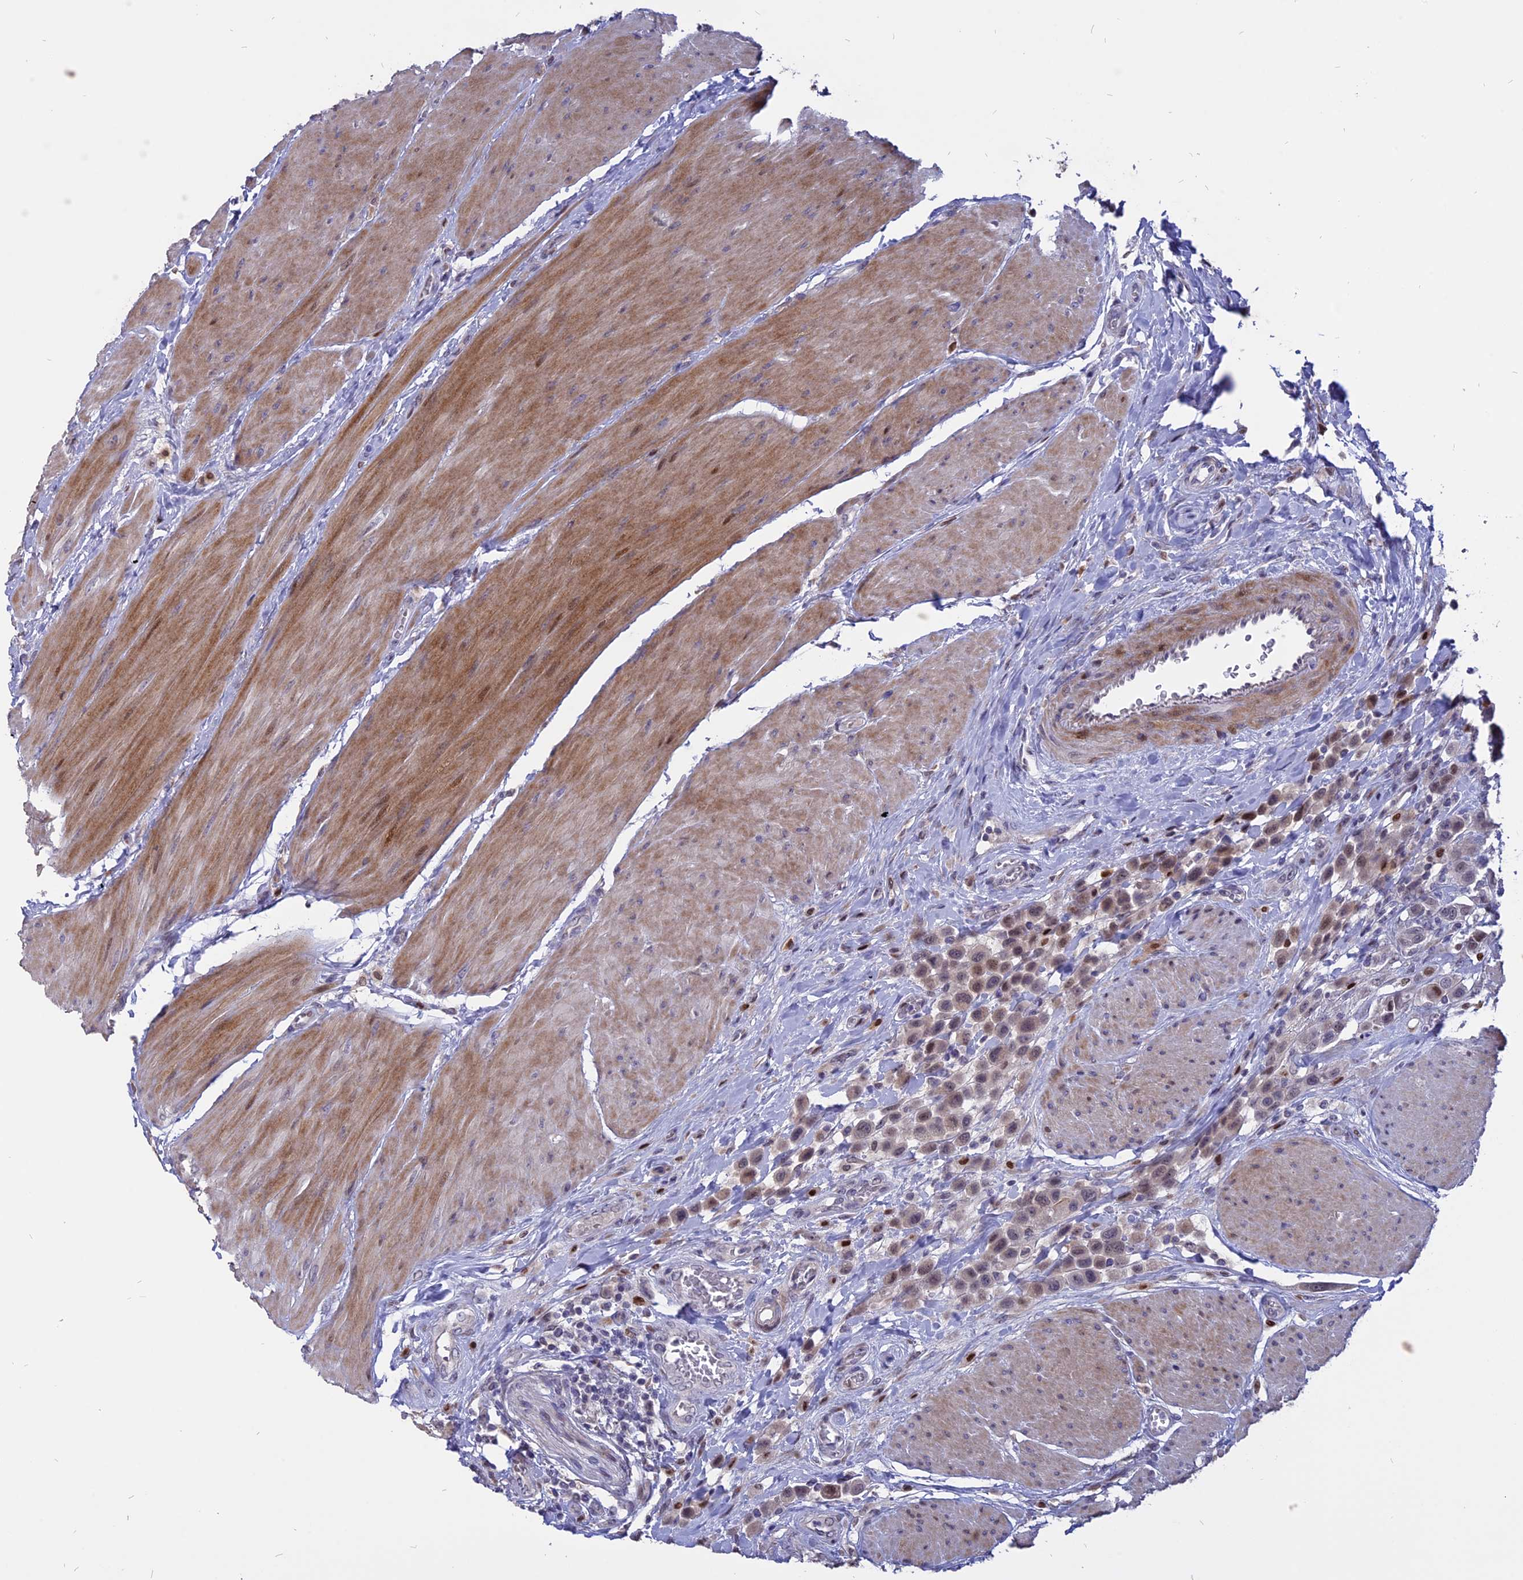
{"staining": {"intensity": "weak", "quantity": "25%-75%", "location": "nuclear"}, "tissue": "urothelial cancer", "cell_type": "Tumor cells", "image_type": "cancer", "snomed": [{"axis": "morphology", "description": "Urothelial carcinoma, High grade"}, {"axis": "topography", "description": "Urinary bladder"}], "caption": "Protein positivity by IHC shows weak nuclear expression in approximately 25%-75% of tumor cells in urothelial cancer. Using DAB (brown) and hematoxylin (blue) stains, captured at high magnification using brightfield microscopy.", "gene": "TMEM263", "patient": {"sex": "male", "age": 50}}